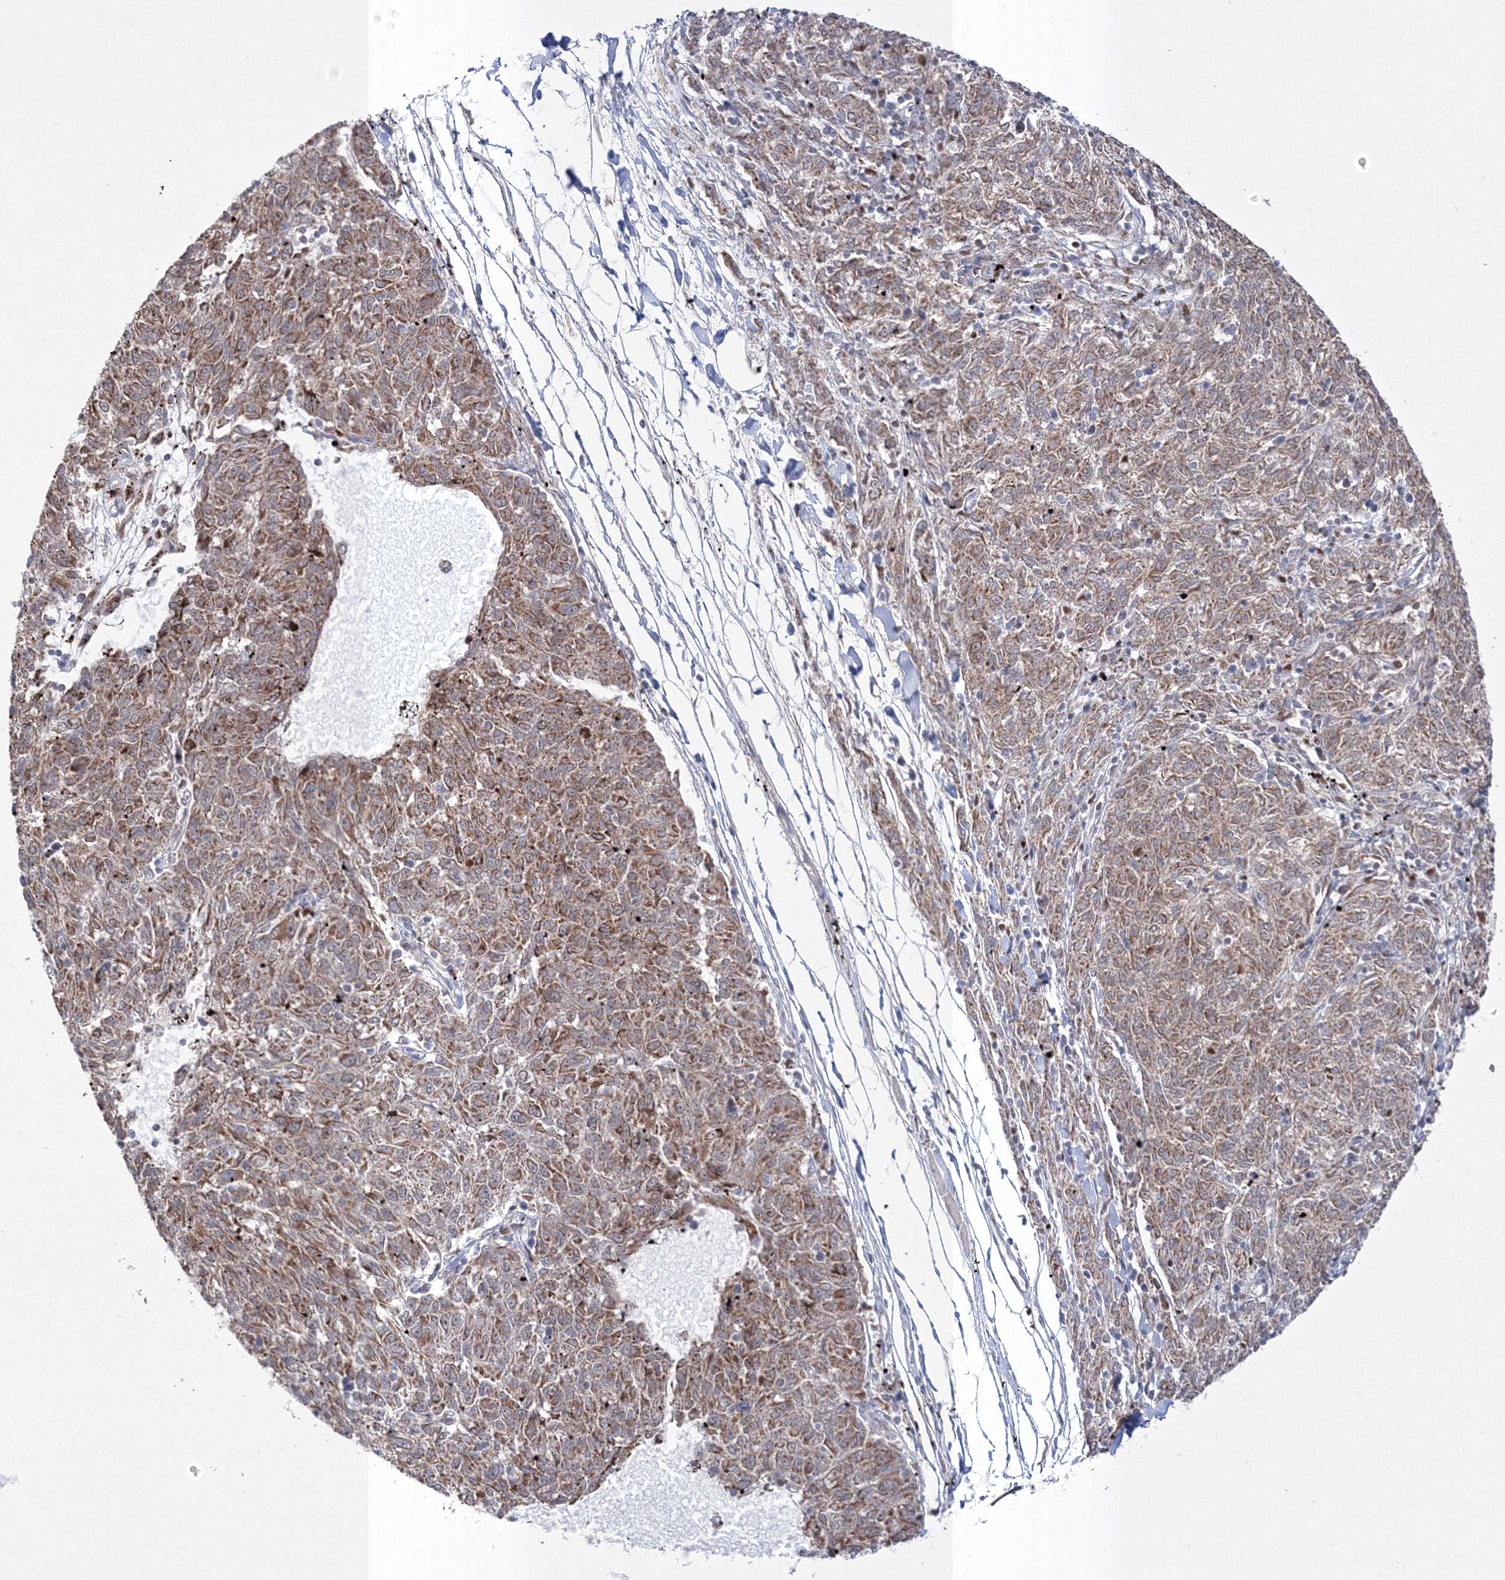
{"staining": {"intensity": "moderate", "quantity": ">75%", "location": "cytoplasmic/membranous"}, "tissue": "melanoma", "cell_type": "Tumor cells", "image_type": "cancer", "snomed": [{"axis": "morphology", "description": "Malignant melanoma, NOS"}, {"axis": "topography", "description": "Skin"}], "caption": "Melanoma tissue displays moderate cytoplasmic/membranous positivity in about >75% of tumor cells, visualized by immunohistochemistry.", "gene": "GRSF1", "patient": {"sex": "female", "age": 72}}